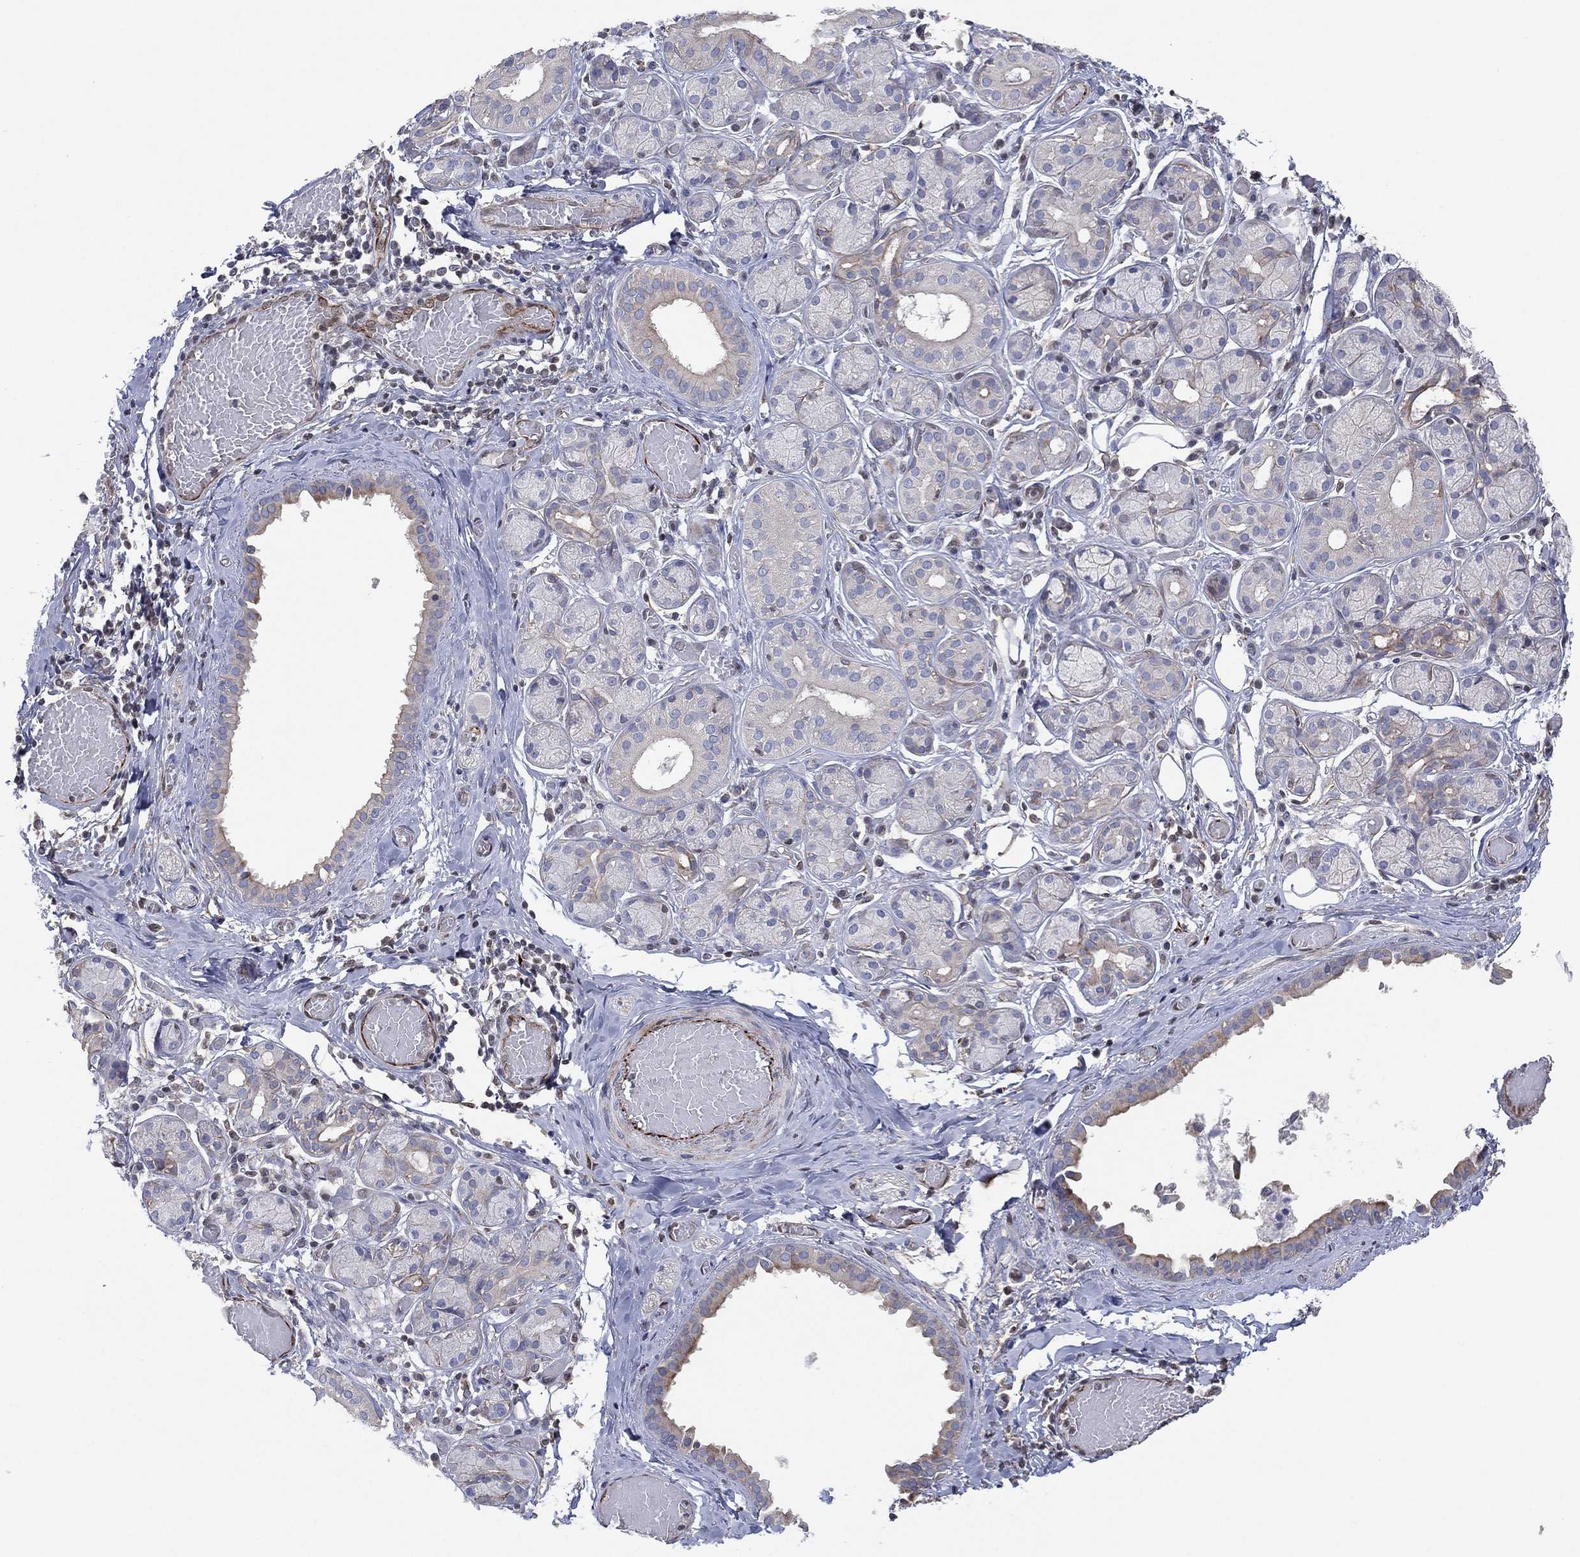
{"staining": {"intensity": "weak", "quantity": "<25%", "location": "cytoplasmic/membranous"}, "tissue": "salivary gland", "cell_type": "Glandular cells", "image_type": "normal", "snomed": [{"axis": "morphology", "description": "Normal tissue, NOS"}, {"axis": "topography", "description": "Salivary gland"}, {"axis": "topography", "description": "Peripheral nerve tissue"}], "caption": "Salivary gland was stained to show a protein in brown. There is no significant expression in glandular cells. (Brightfield microscopy of DAB immunohistochemistry (IHC) at high magnification).", "gene": "FLI1", "patient": {"sex": "male", "age": 71}}